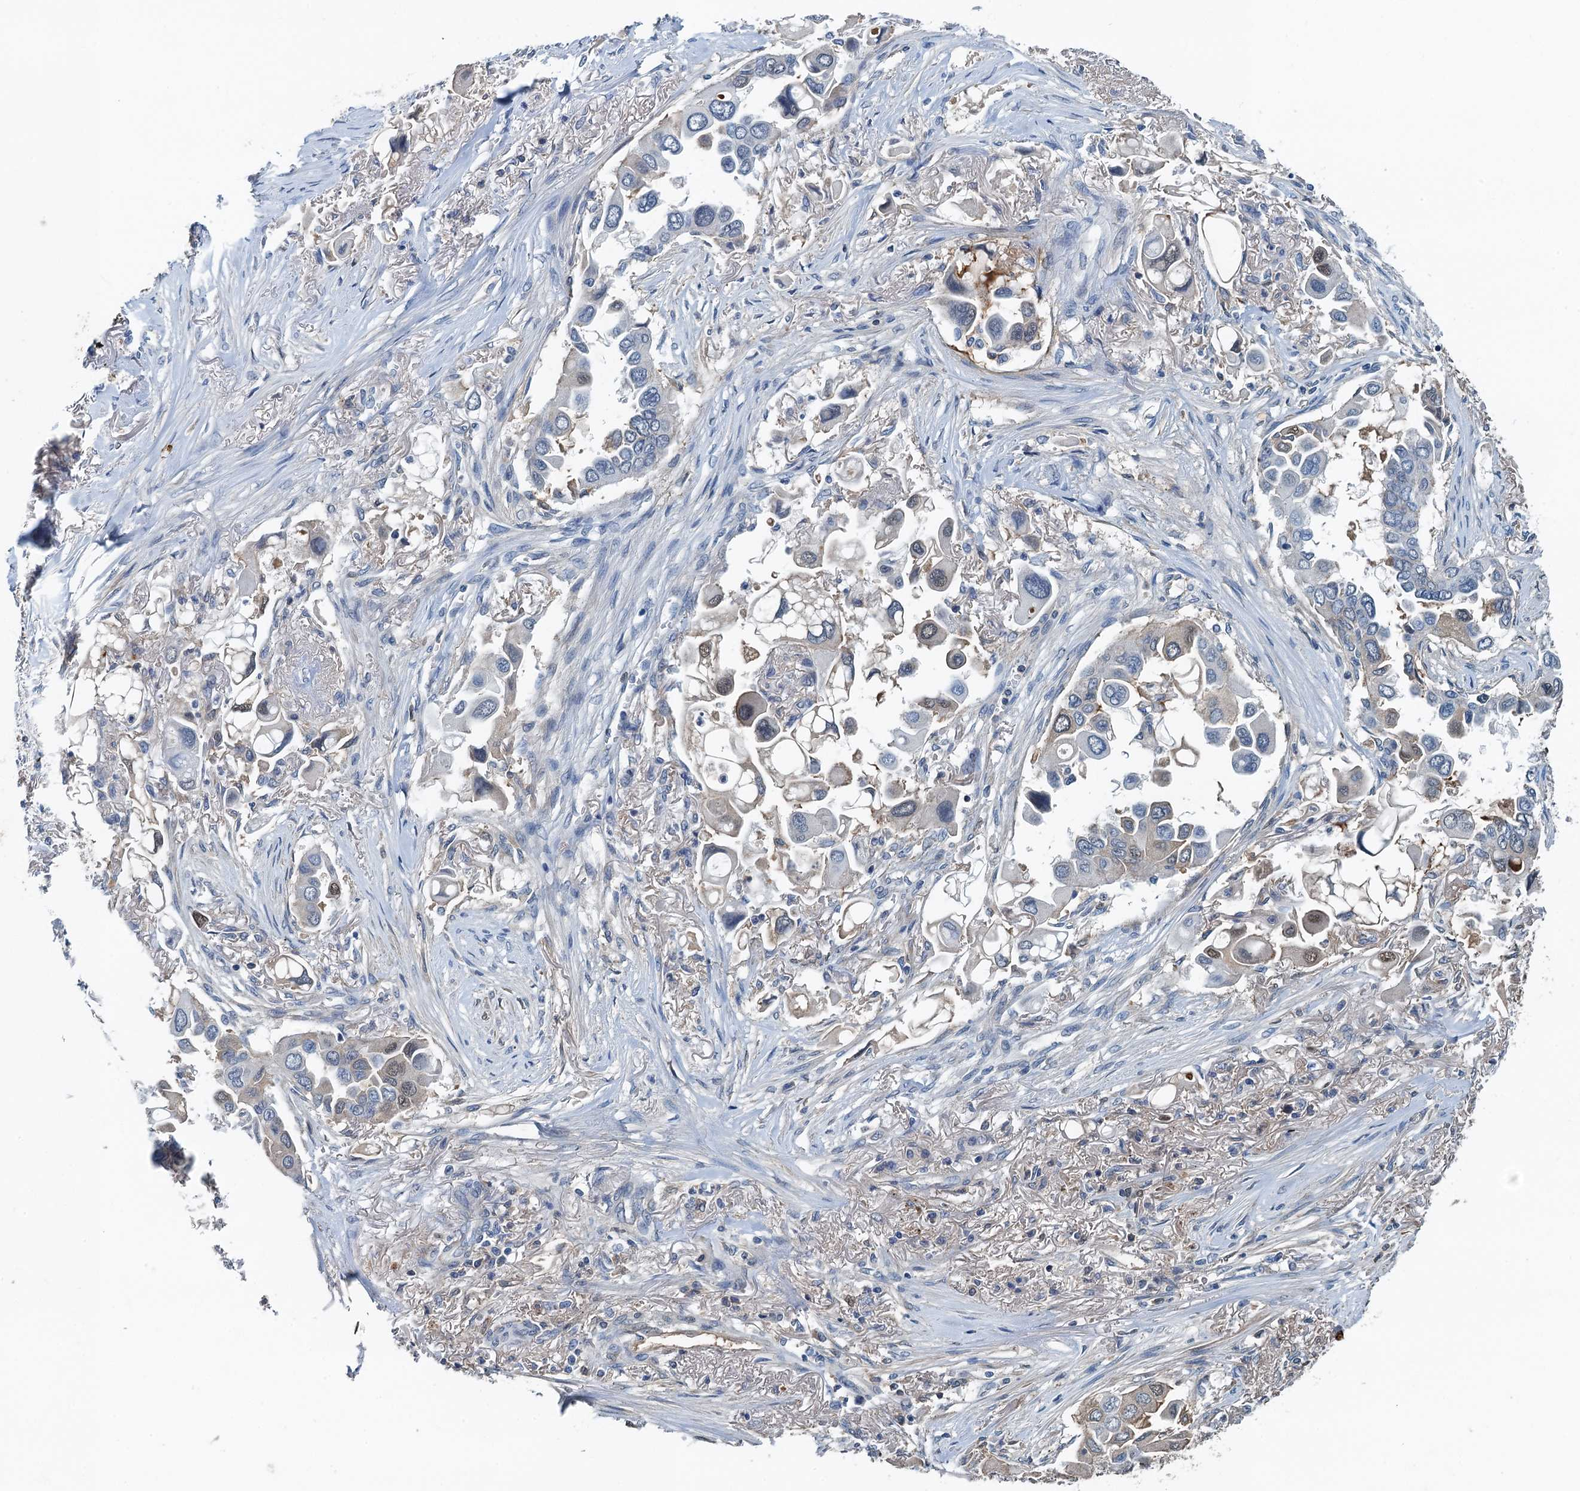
{"staining": {"intensity": "negative", "quantity": "none", "location": "none"}, "tissue": "lung cancer", "cell_type": "Tumor cells", "image_type": "cancer", "snomed": [{"axis": "morphology", "description": "Adenocarcinoma, NOS"}, {"axis": "topography", "description": "Lung"}], "caption": "The micrograph exhibits no significant staining in tumor cells of lung cancer (adenocarcinoma).", "gene": "LSM14B", "patient": {"sex": "female", "age": 76}}